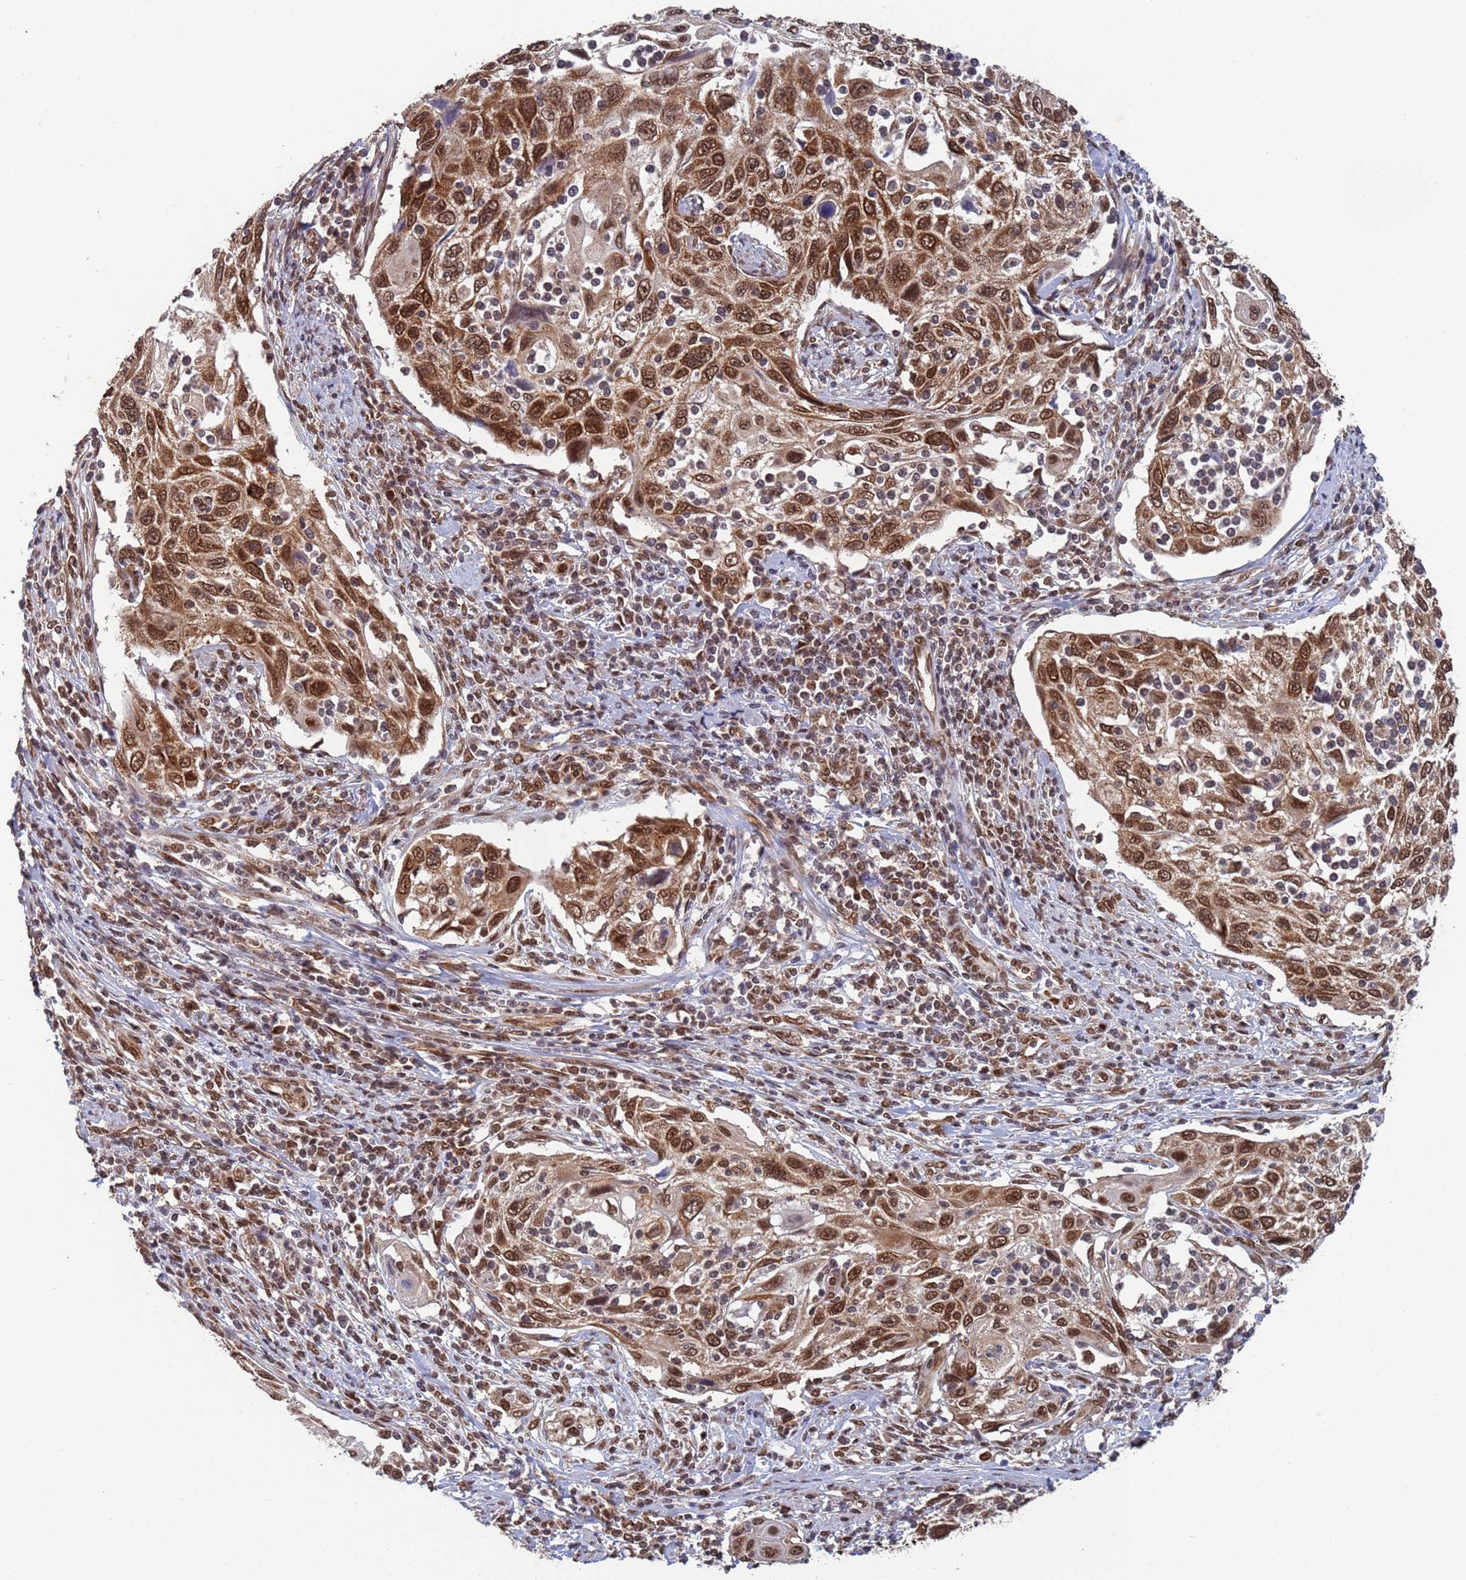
{"staining": {"intensity": "moderate", "quantity": ">75%", "location": "cytoplasmic/membranous,nuclear"}, "tissue": "cervical cancer", "cell_type": "Tumor cells", "image_type": "cancer", "snomed": [{"axis": "morphology", "description": "Squamous cell carcinoma, NOS"}, {"axis": "topography", "description": "Cervix"}], "caption": "Moderate cytoplasmic/membranous and nuclear expression for a protein is appreciated in about >75% of tumor cells of cervical cancer (squamous cell carcinoma) using IHC.", "gene": "FUBP3", "patient": {"sex": "female", "age": 70}}